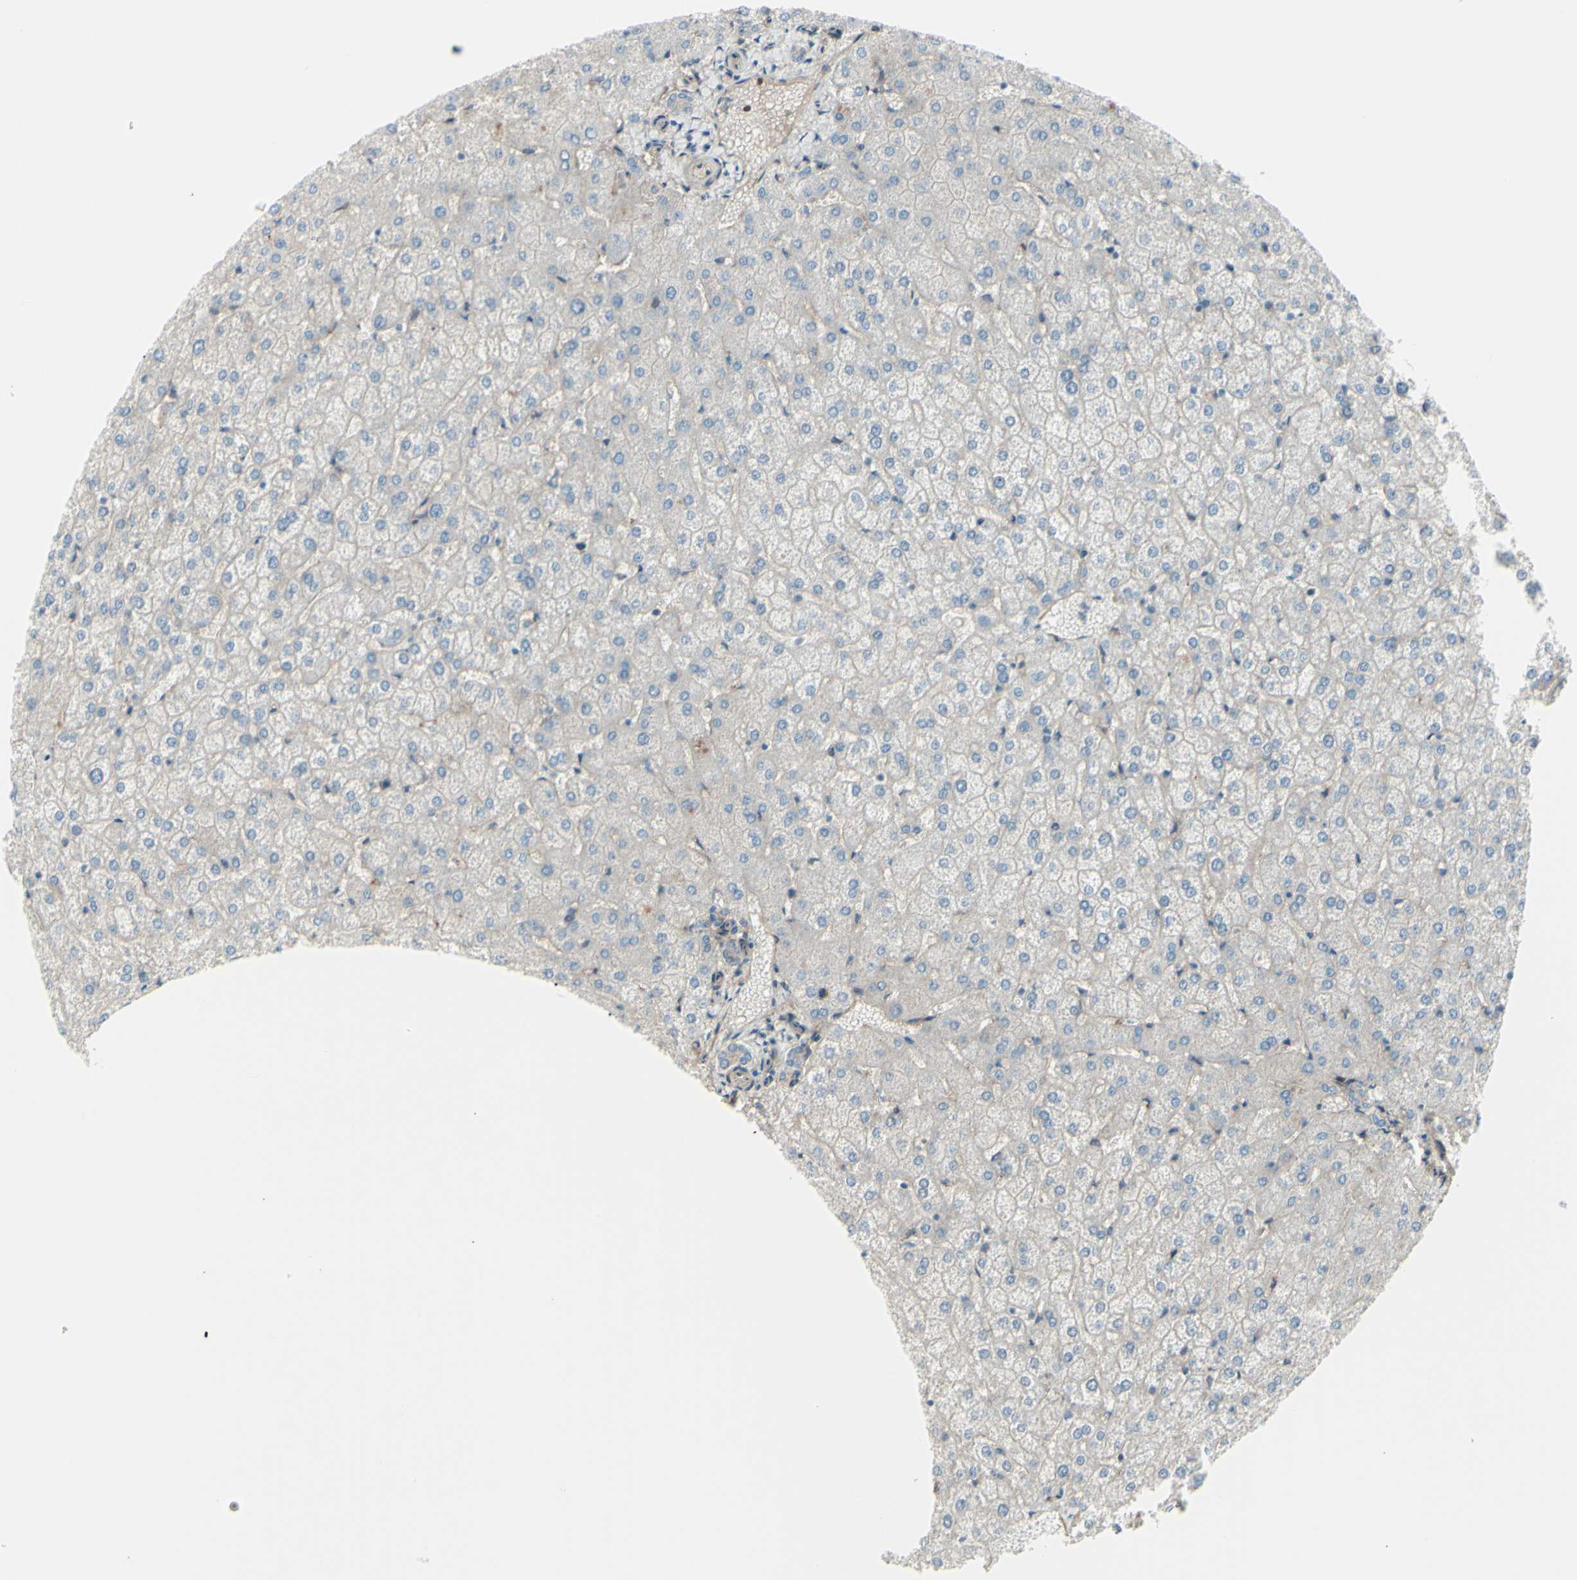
{"staining": {"intensity": "weak", "quantity": ">75%", "location": "cytoplasmic/membranous"}, "tissue": "liver", "cell_type": "Cholangiocytes", "image_type": "normal", "snomed": [{"axis": "morphology", "description": "Normal tissue, NOS"}, {"axis": "topography", "description": "Liver"}], "caption": "Weak cytoplasmic/membranous positivity is seen in approximately >75% of cholangiocytes in unremarkable liver.", "gene": "PCDHGA10", "patient": {"sex": "female", "age": 32}}